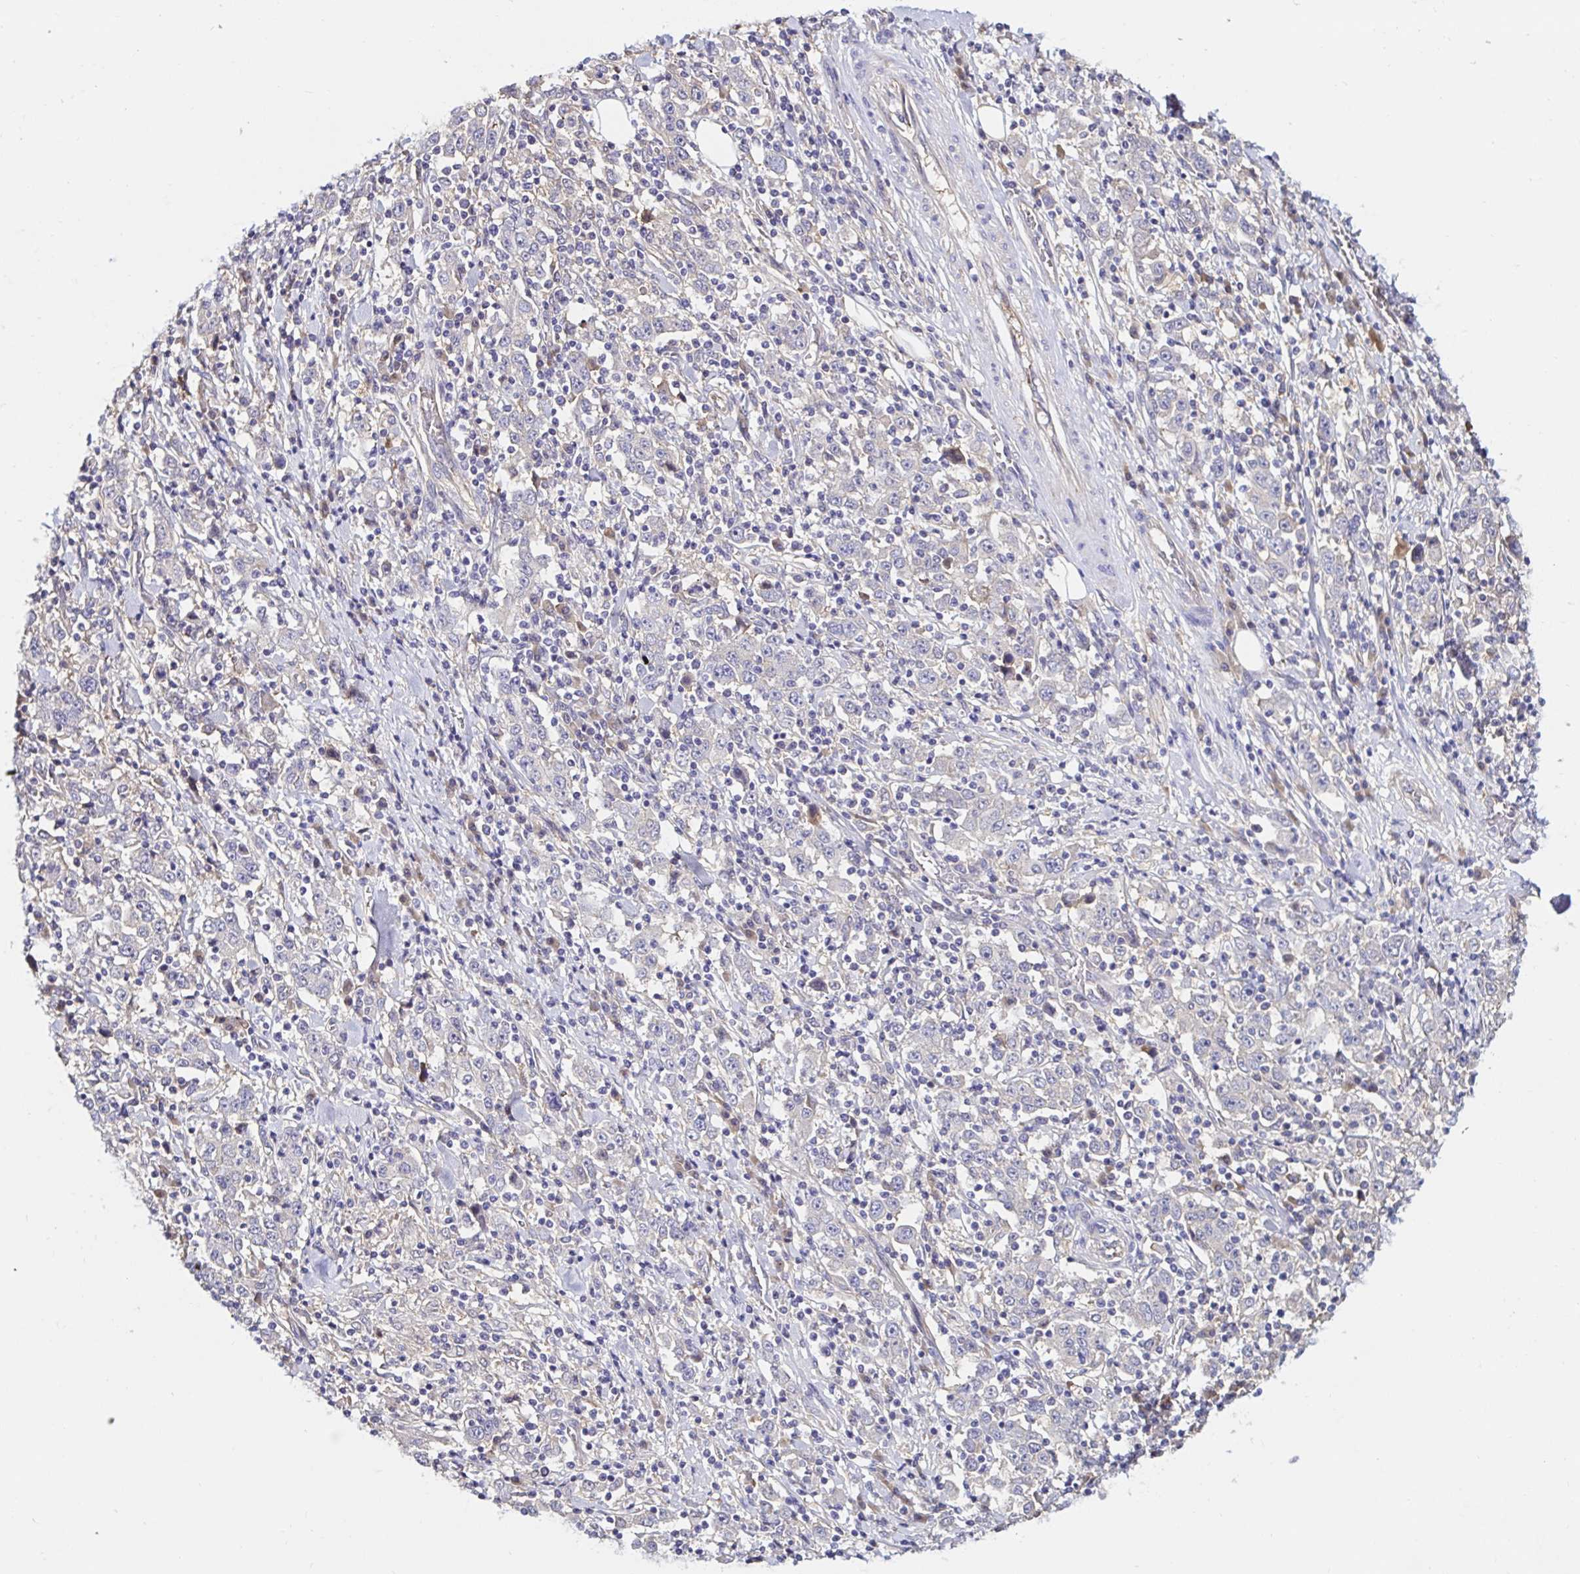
{"staining": {"intensity": "negative", "quantity": "none", "location": "none"}, "tissue": "stomach cancer", "cell_type": "Tumor cells", "image_type": "cancer", "snomed": [{"axis": "morphology", "description": "Normal tissue, NOS"}, {"axis": "morphology", "description": "Adenocarcinoma, NOS"}, {"axis": "topography", "description": "Stomach, upper"}, {"axis": "topography", "description": "Stomach"}], "caption": "Immunohistochemistry histopathology image of human stomach cancer (adenocarcinoma) stained for a protein (brown), which displays no positivity in tumor cells.", "gene": "RSRP1", "patient": {"sex": "male", "age": 59}}